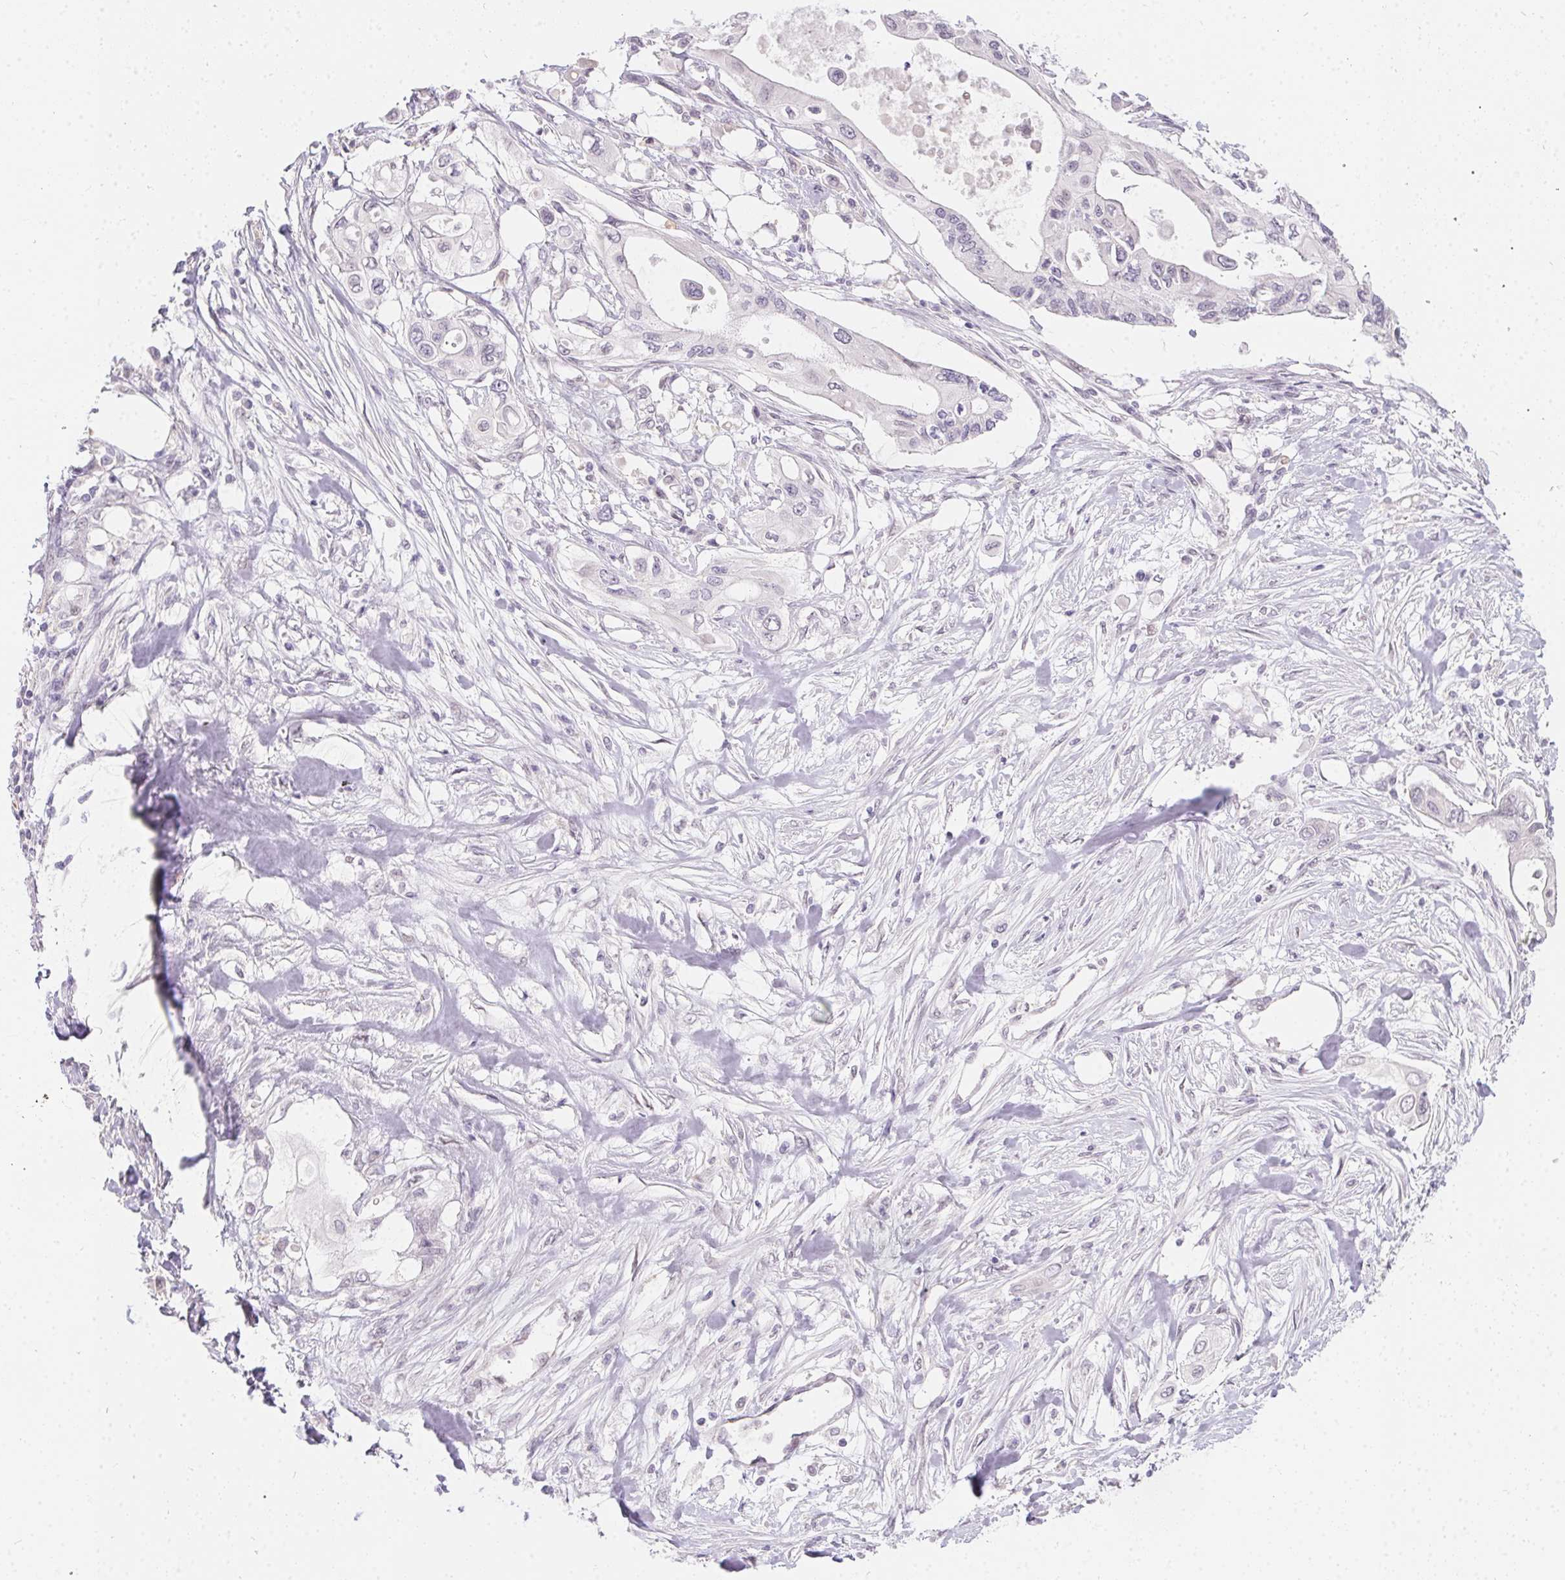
{"staining": {"intensity": "negative", "quantity": "none", "location": "none"}, "tissue": "pancreatic cancer", "cell_type": "Tumor cells", "image_type": "cancer", "snomed": [{"axis": "morphology", "description": "Adenocarcinoma, NOS"}, {"axis": "topography", "description": "Pancreas"}], "caption": "Histopathology image shows no protein expression in tumor cells of pancreatic cancer tissue. The staining is performed using DAB brown chromogen with nuclei counter-stained in using hematoxylin.", "gene": "MORC1", "patient": {"sex": "female", "age": 63}}